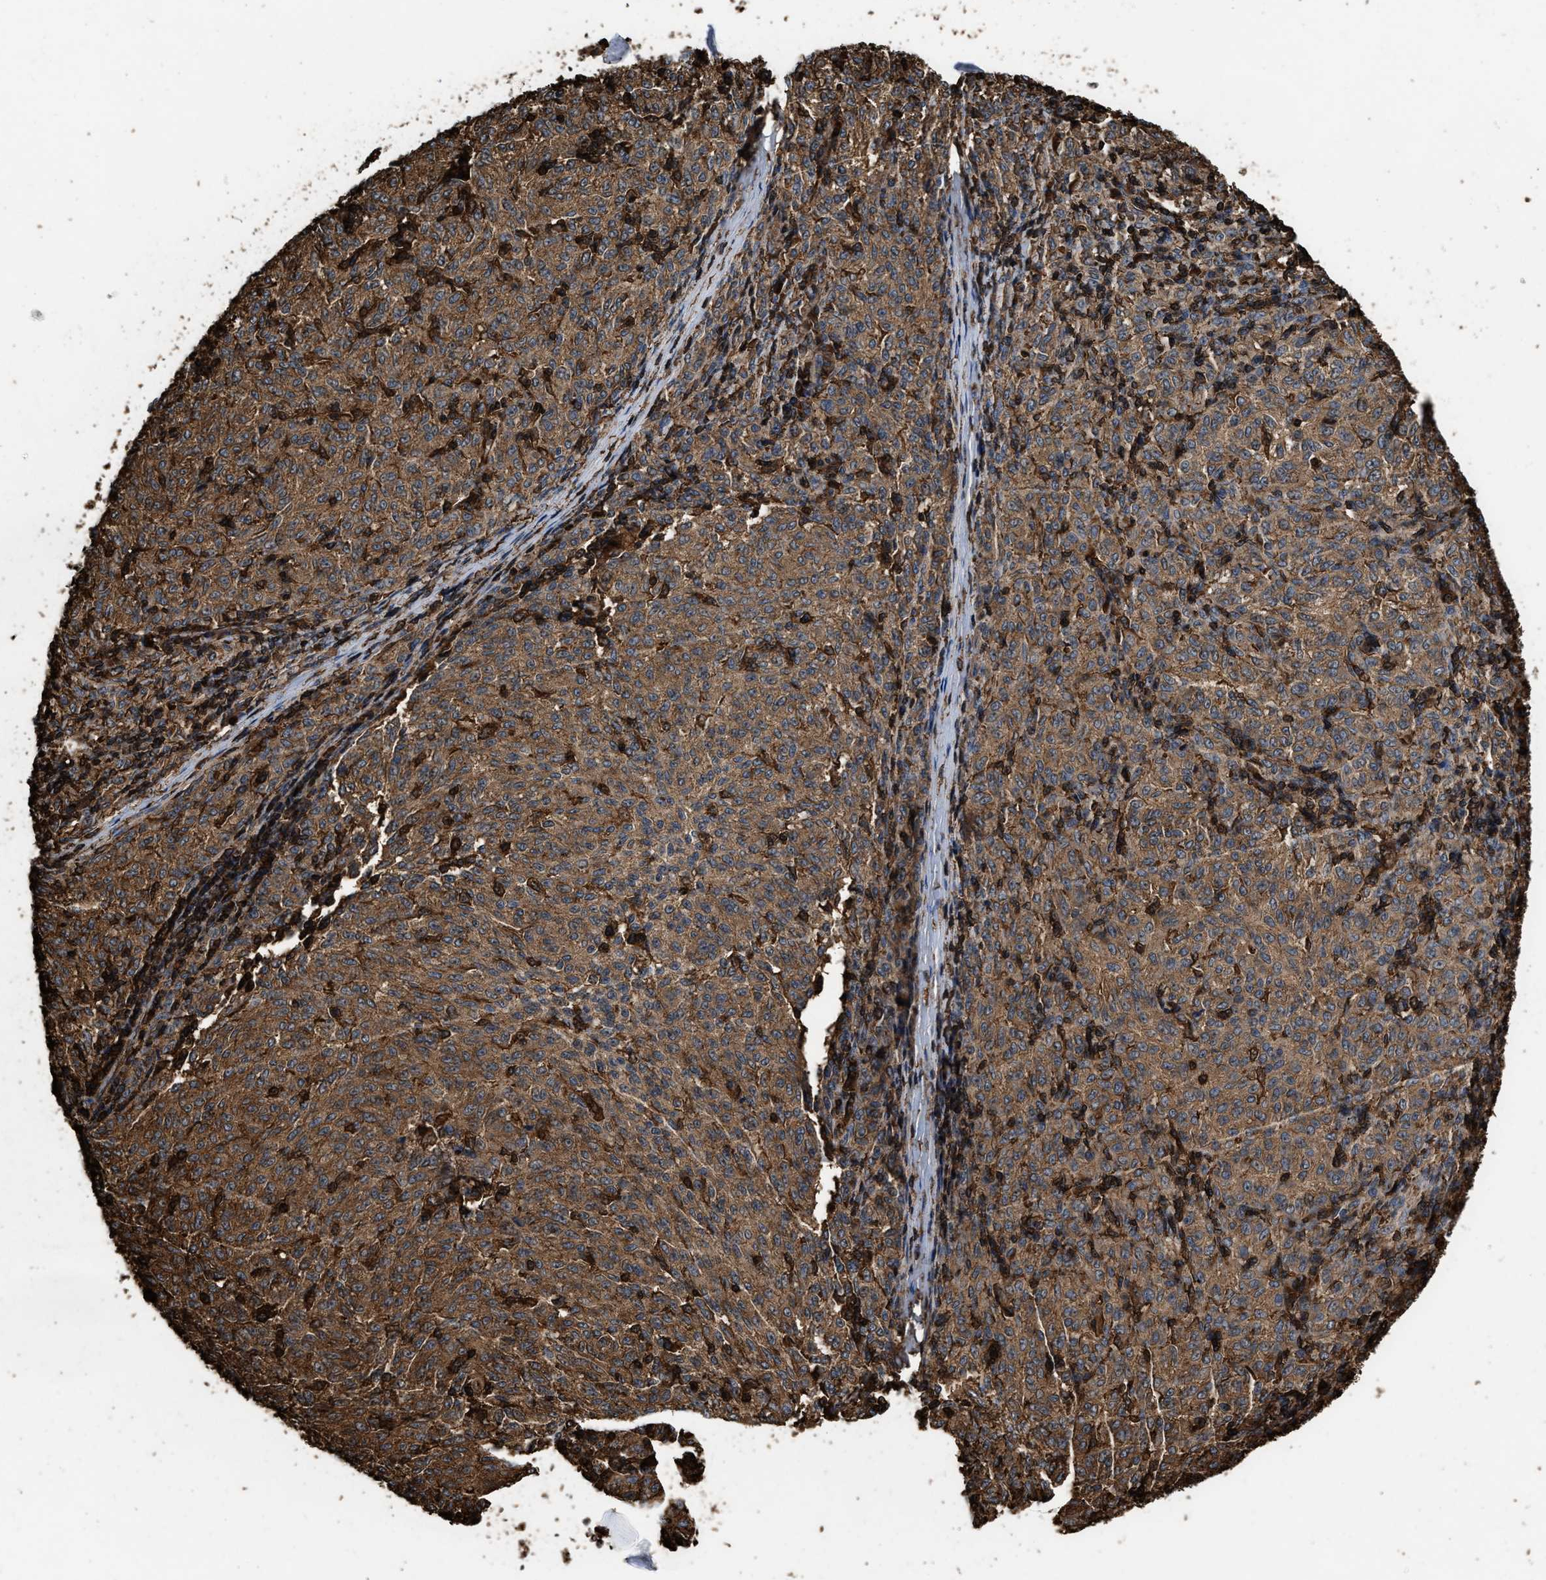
{"staining": {"intensity": "moderate", "quantity": ">75%", "location": "cytoplasmic/membranous"}, "tissue": "melanoma", "cell_type": "Tumor cells", "image_type": "cancer", "snomed": [{"axis": "morphology", "description": "Malignant melanoma, NOS"}, {"axis": "topography", "description": "Skin"}], "caption": "Immunohistochemistry (DAB (3,3'-diaminobenzidine)) staining of human malignant melanoma reveals moderate cytoplasmic/membranous protein positivity in approximately >75% of tumor cells. The protein of interest is stained brown, and the nuclei are stained in blue (DAB (3,3'-diaminobenzidine) IHC with brightfield microscopy, high magnification).", "gene": "KBTBD2", "patient": {"sex": "female", "age": 72}}